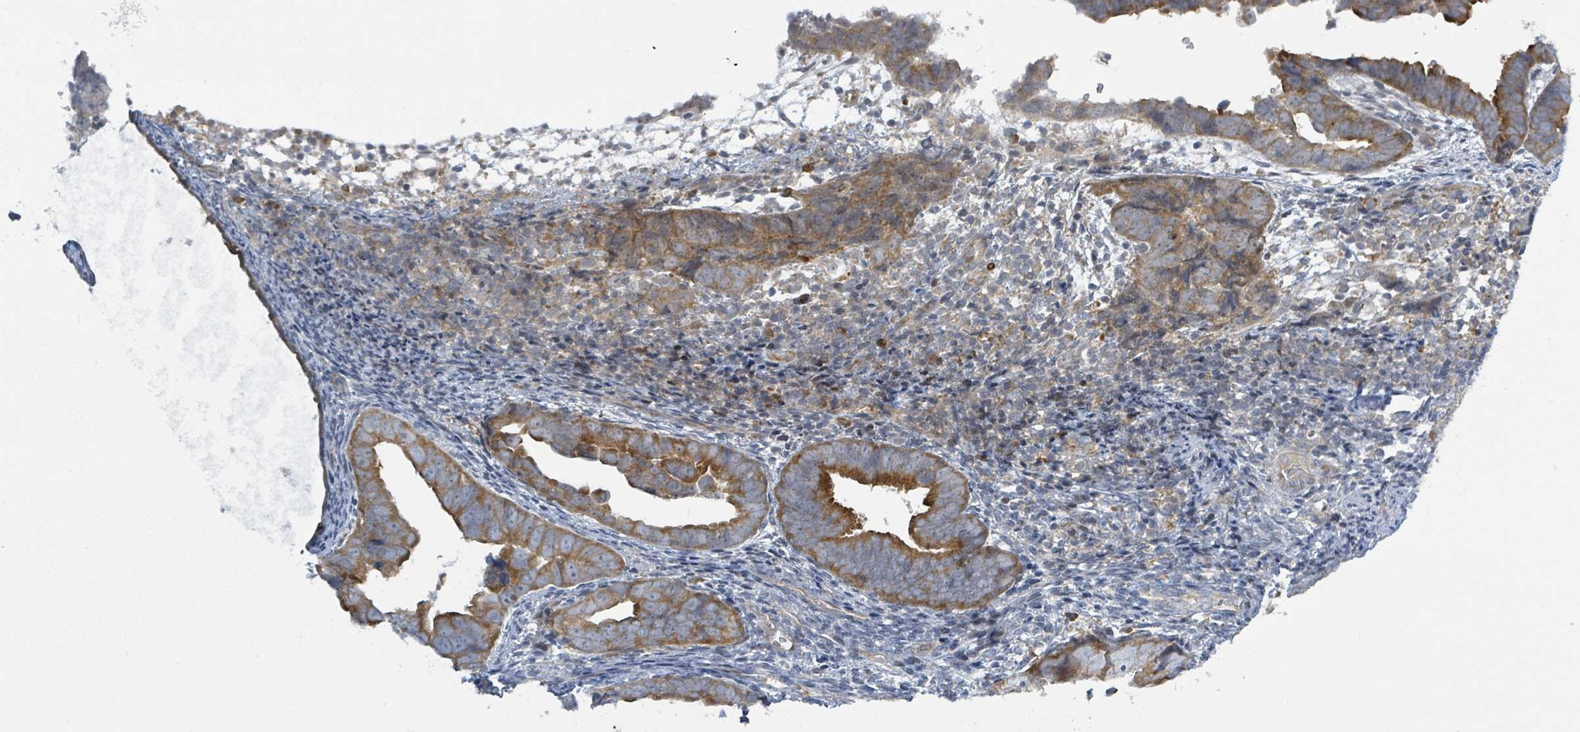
{"staining": {"intensity": "moderate", "quantity": ">75%", "location": "cytoplasmic/membranous"}, "tissue": "endometrial cancer", "cell_type": "Tumor cells", "image_type": "cancer", "snomed": [{"axis": "morphology", "description": "Adenocarcinoma, NOS"}, {"axis": "topography", "description": "Endometrium"}], "caption": "A high-resolution micrograph shows IHC staining of adenocarcinoma (endometrial), which demonstrates moderate cytoplasmic/membranous expression in approximately >75% of tumor cells.", "gene": "RPL32", "patient": {"sex": "female", "age": 75}}